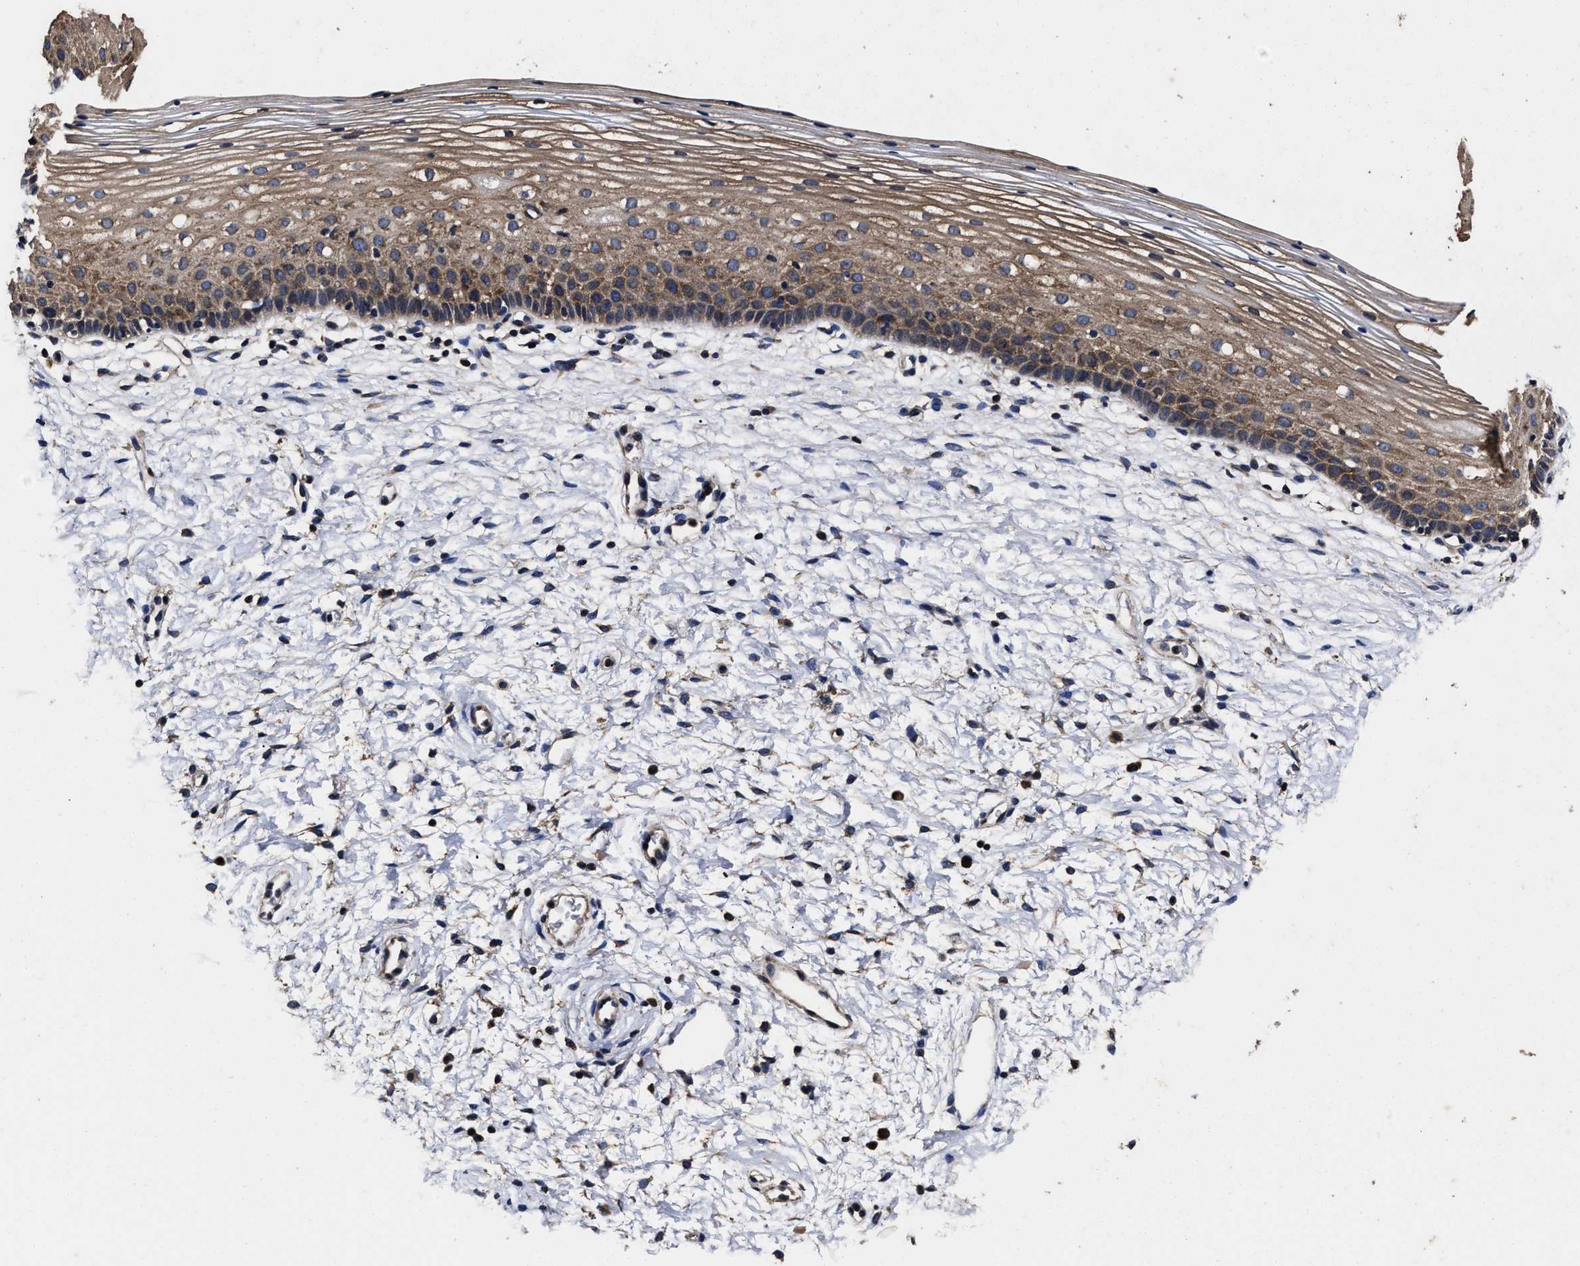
{"staining": {"intensity": "weak", "quantity": "25%-75%", "location": "cytoplasmic/membranous"}, "tissue": "cervix", "cell_type": "Glandular cells", "image_type": "normal", "snomed": [{"axis": "morphology", "description": "Normal tissue, NOS"}, {"axis": "topography", "description": "Cervix"}], "caption": "Glandular cells reveal low levels of weak cytoplasmic/membranous staining in approximately 25%-75% of cells in benign cervix.", "gene": "AVEN", "patient": {"sex": "female", "age": 72}}